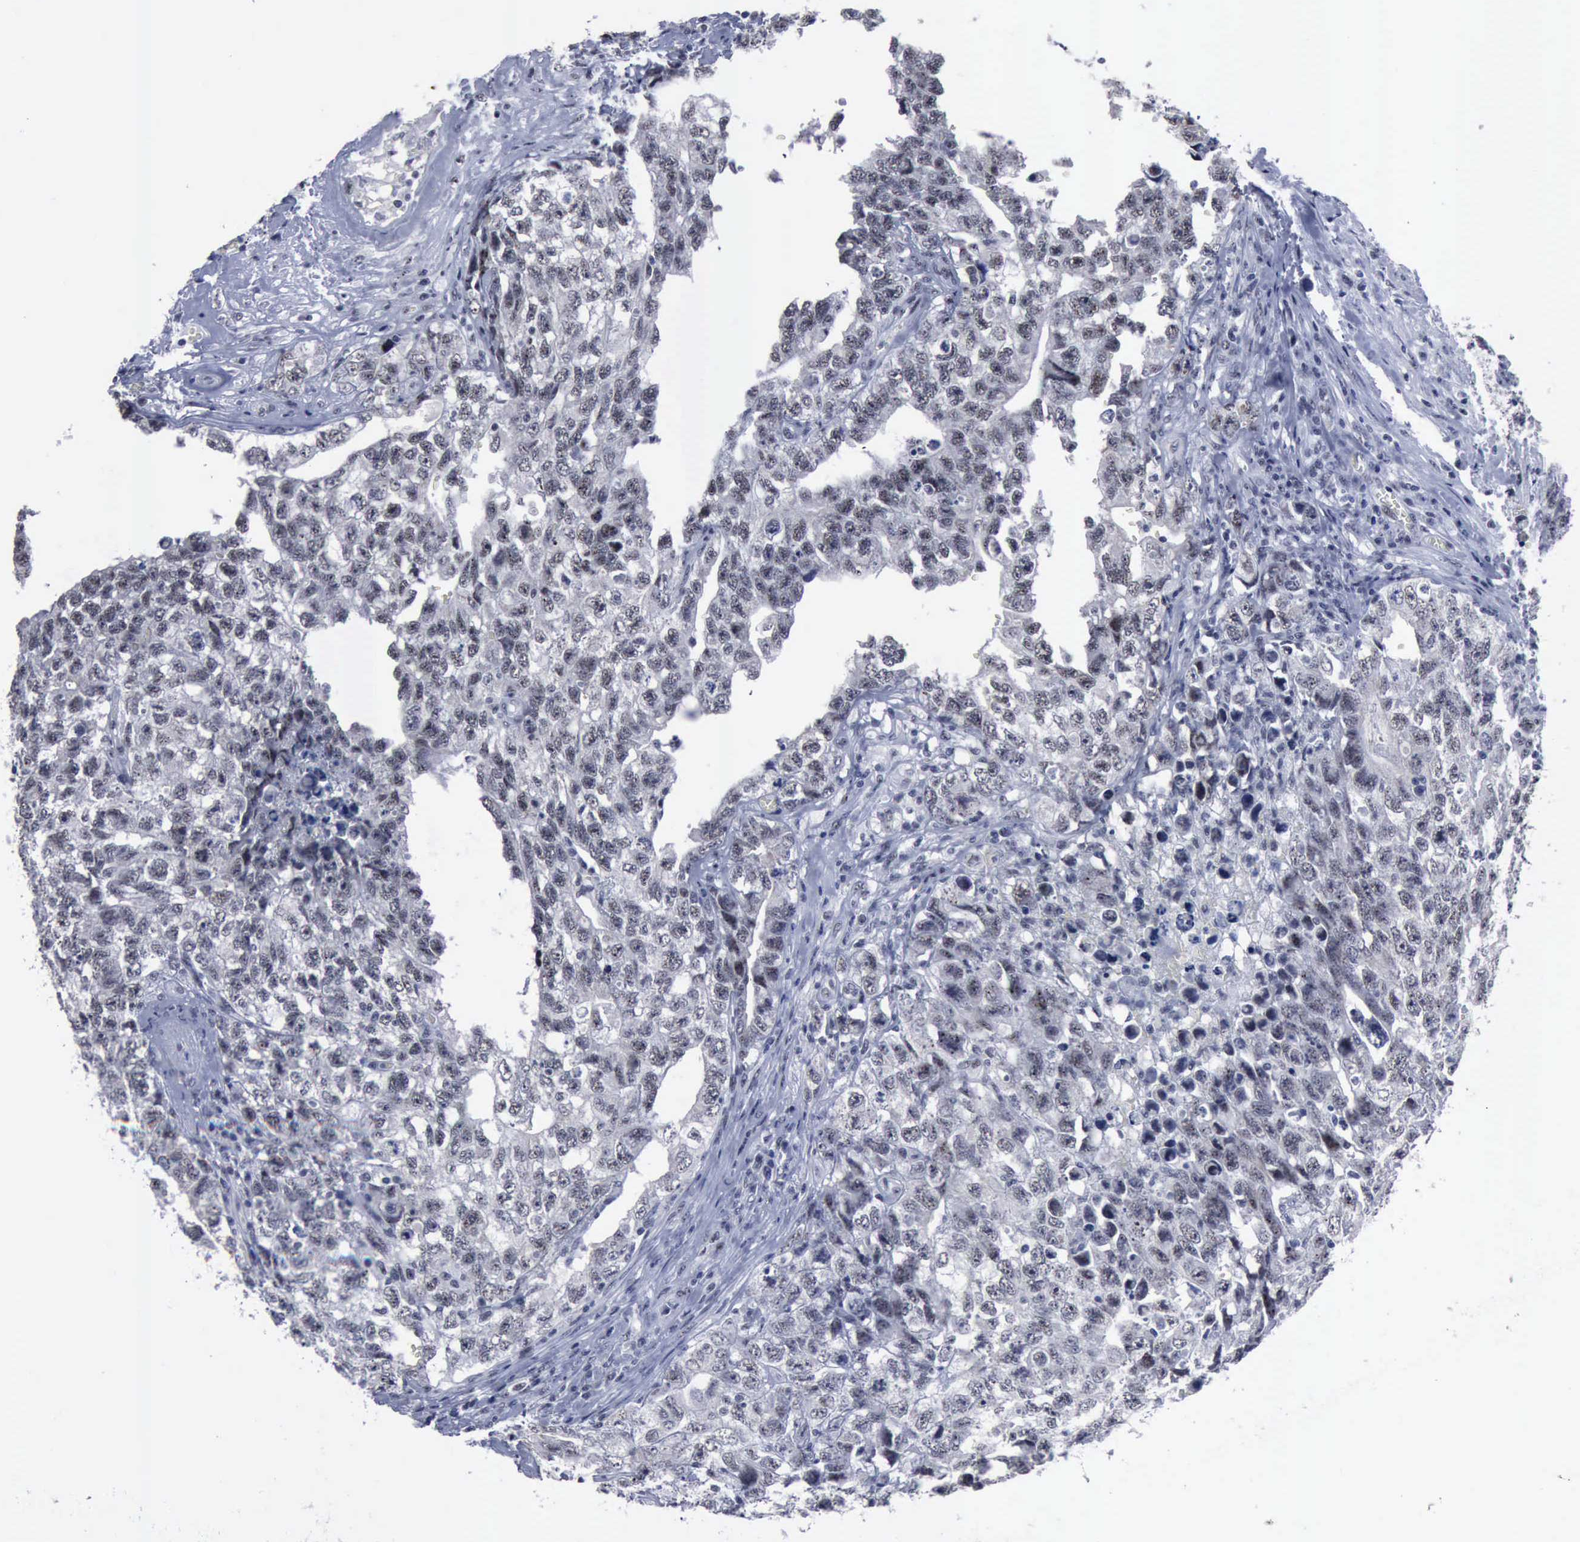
{"staining": {"intensity": "negative", "quantity": "none", "location": "none"}, "tissue": "testis cancer", "cell_type": "Tumor cells", "image_type": "cancer", "snomed": [{"axis": "morphology", "description": "Carcinoma, Embryonal, NOS"}, {"axis": "topography", "description": "Testis"}], "caption": "Testis cancer stained for a protein using immunohistochemistry (IHC) shows no expression tumor cells.", "gene": "BRD1", "patient": {"sex": "male", "age": 31}}